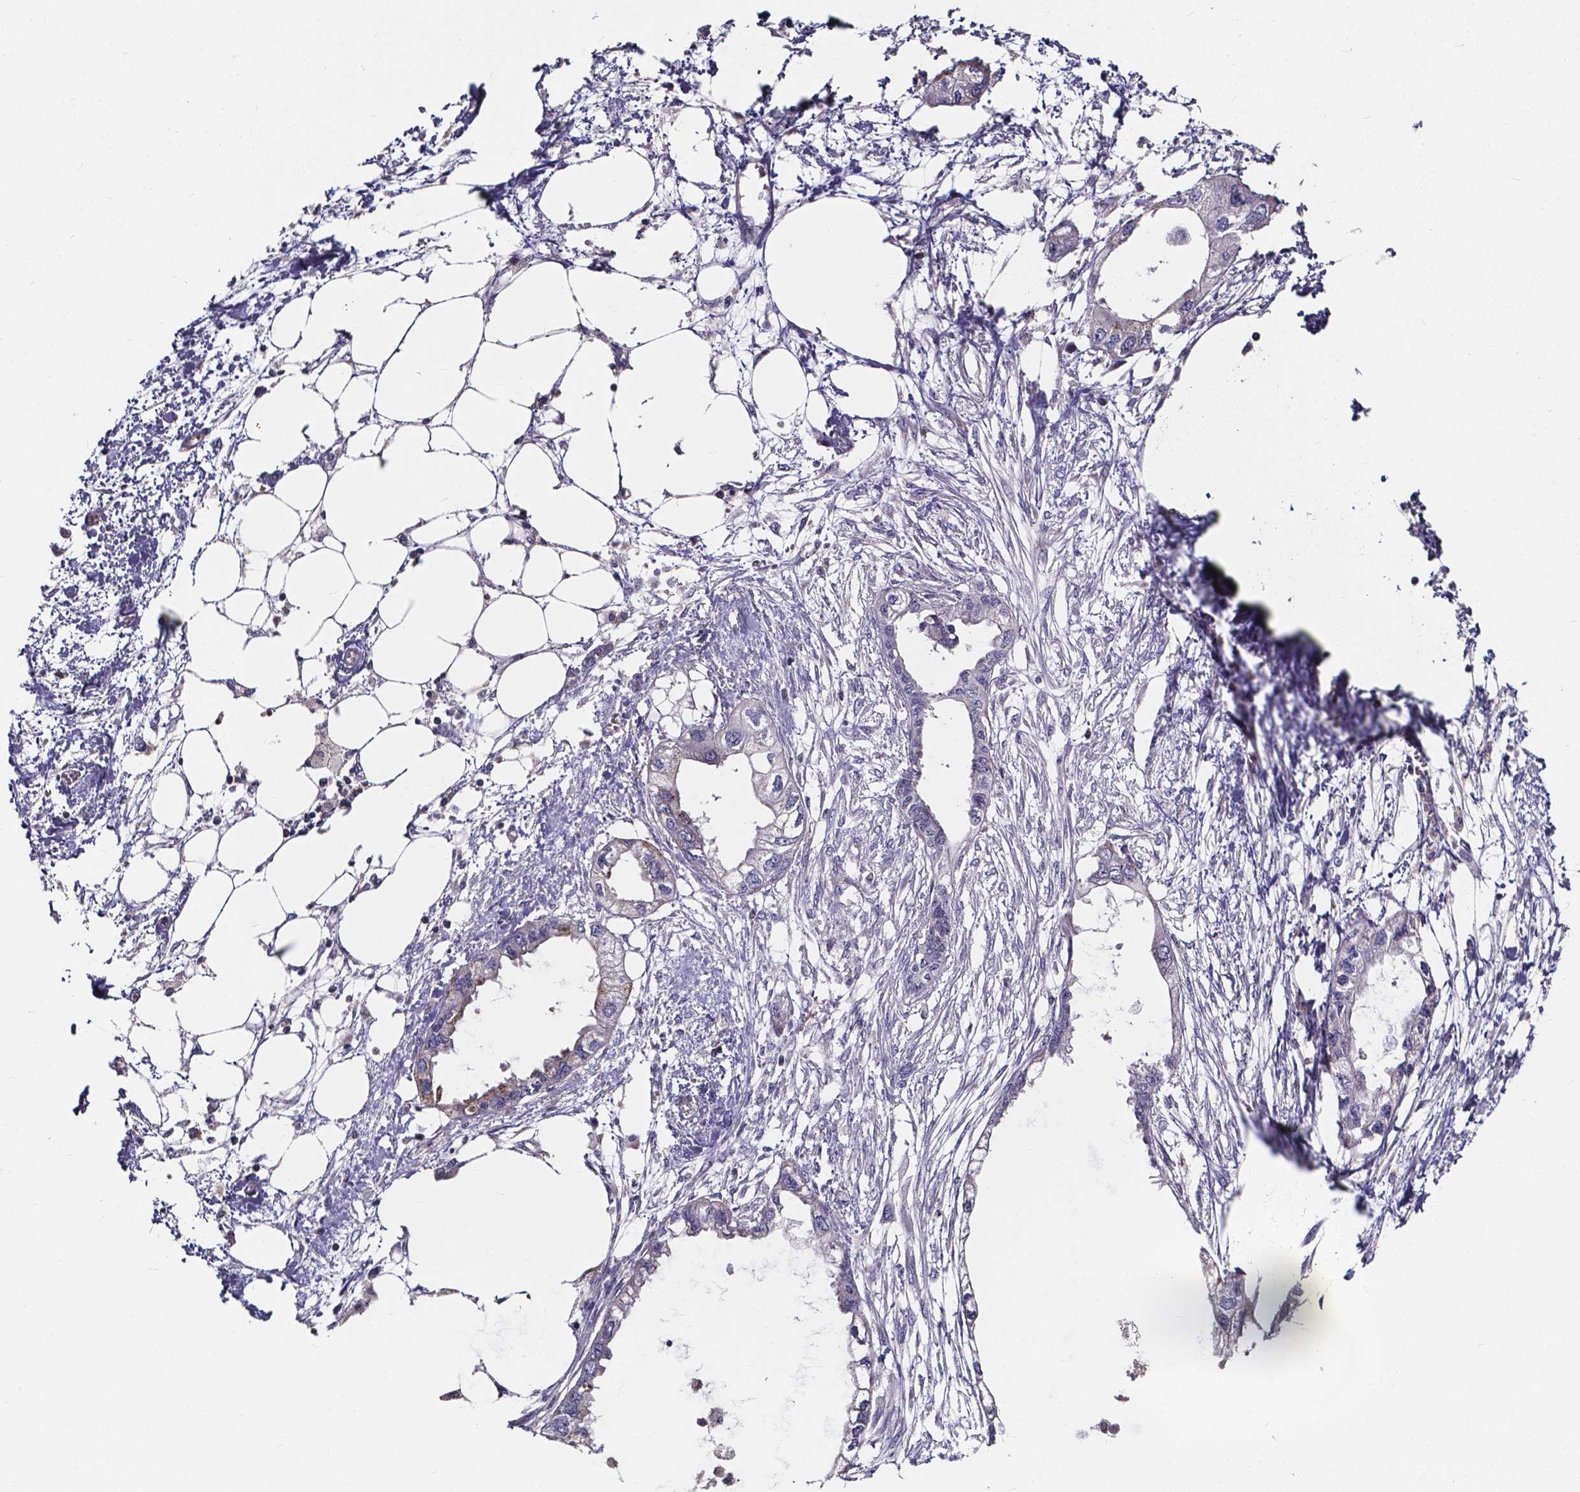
{"staining": {"intensity": "moderate", "quantity": "<25%", "location": "cytoplasmic/membranous"}, "tissue": "endometrial cancer", "cell_type": "Tumor cells", "image_type": "cancer", "snomed": [{"axis": "morphology", "description": "Adenocarcinoma, NOS"}, {"axis": "morphology", "description": "Adenocarcinoma, metastatic, NOS"}, {"axis": "topography", "description": "Adipose tissue"}, {"axis": "topography", "description": "Endometrium"}], "caption": "Endometrial cancer (adenocarcinoma) stained for a protein (brown) exhibits moderate cytoplasmic/membranous positive staining in about <25% of tumor cells.", "gene": "THEMIS", "patient": {"sex": "female", "age": 67}}